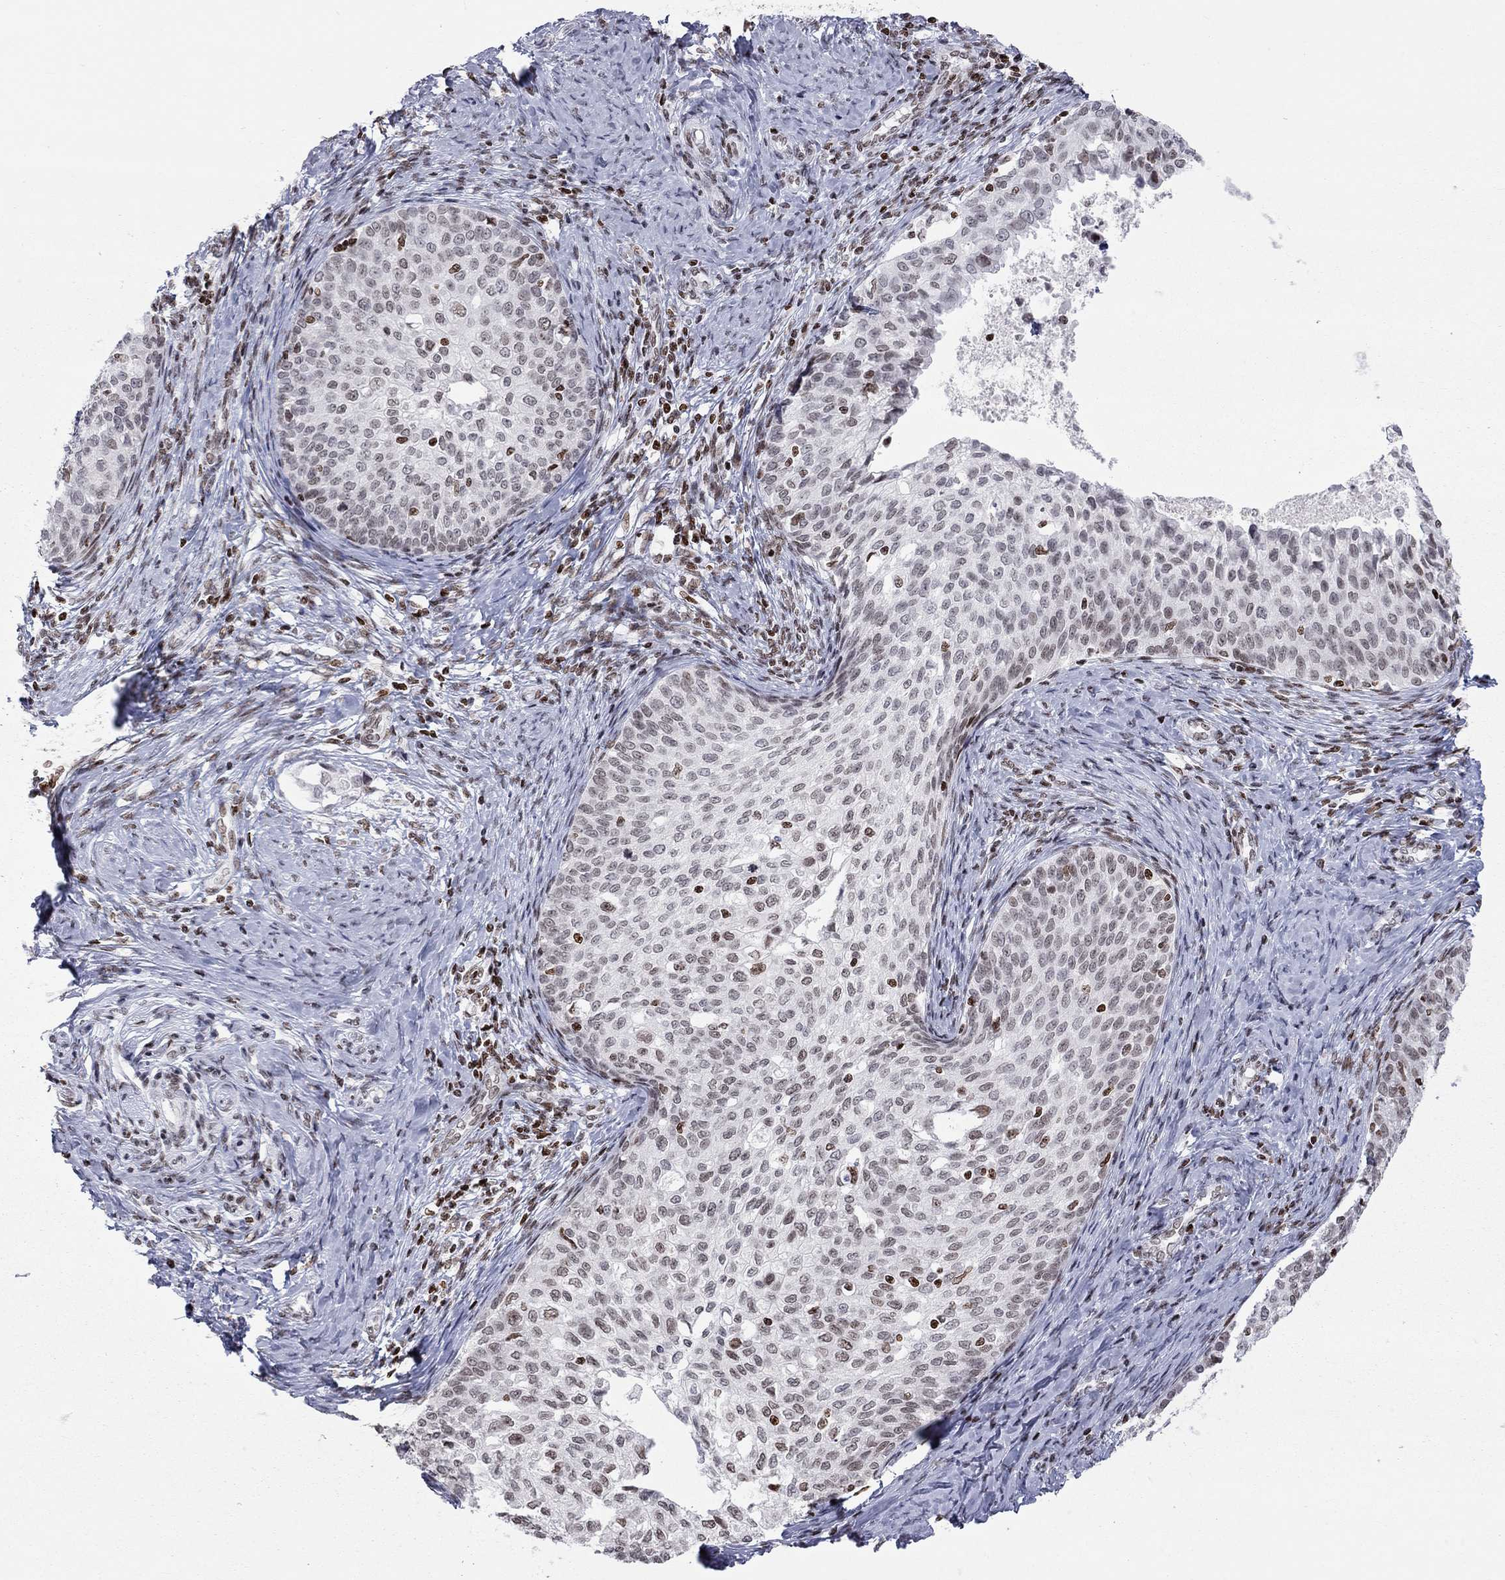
{"staining": {"intensity": "weak", "quantity": "<25%", "location": "nuclear"}, "tissue": "cervical cancer", "cell_type": "Tumor cells", "image_type": "cancer", "snomed": [{"axis": "morphology", "description": "Squamous cell carcinoma, NOS"}, {"axis": "topography", "description": "Cervix"}], "caption": "This image is of cervical cancer (squamous cell carcinoma) stained with immunohistochemistry (IHC) to label a protein in brown with the nuclei are counter-stained blue. There is no staining in tumor cells. Brightfield microscopy of IHC stained with DAB (brown) and hematoxylin (blue), captured at high magnification.", "gene": "H2AX", "patient": {"sex": "female", "age": 51}}